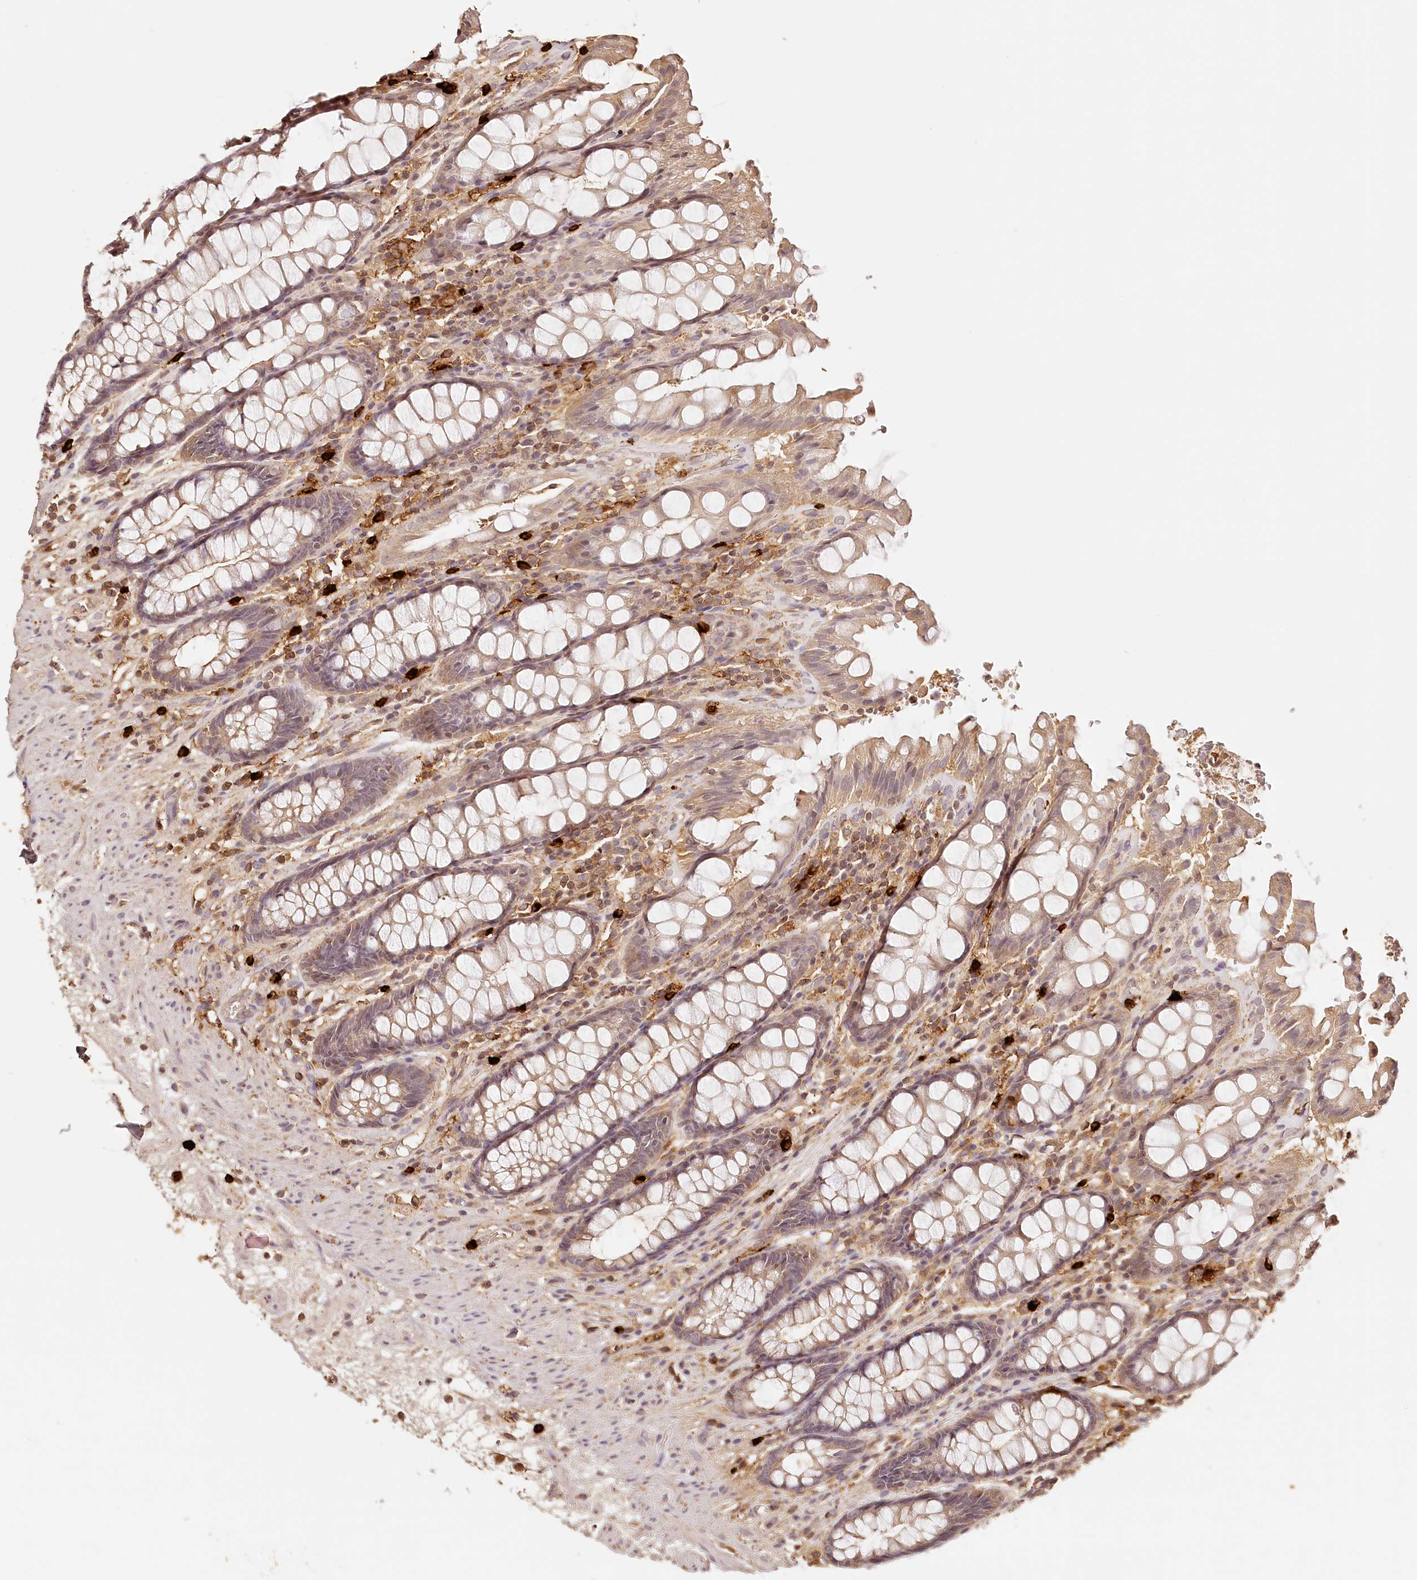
{"staining": {"intensity": "moderate", "quantity": "25%-75%", "location": "cytoplasmic/membranous"}, "tissue": "rectum", "cell_type": "Glandular cells", "image_type": "normal", "snomed": [{"axis": "morphology", "description": "Normal tissue, NOS"}, {"axis": "topography", "description": "Rectum"}], "caption": "Rectum stained with IHC demonstrates moderate cytoplasmic/membranous staining in about 25%-75% of glandular cells.", "gene": "SYNGR1", "patient": {"sex": "male", "age": 64}}